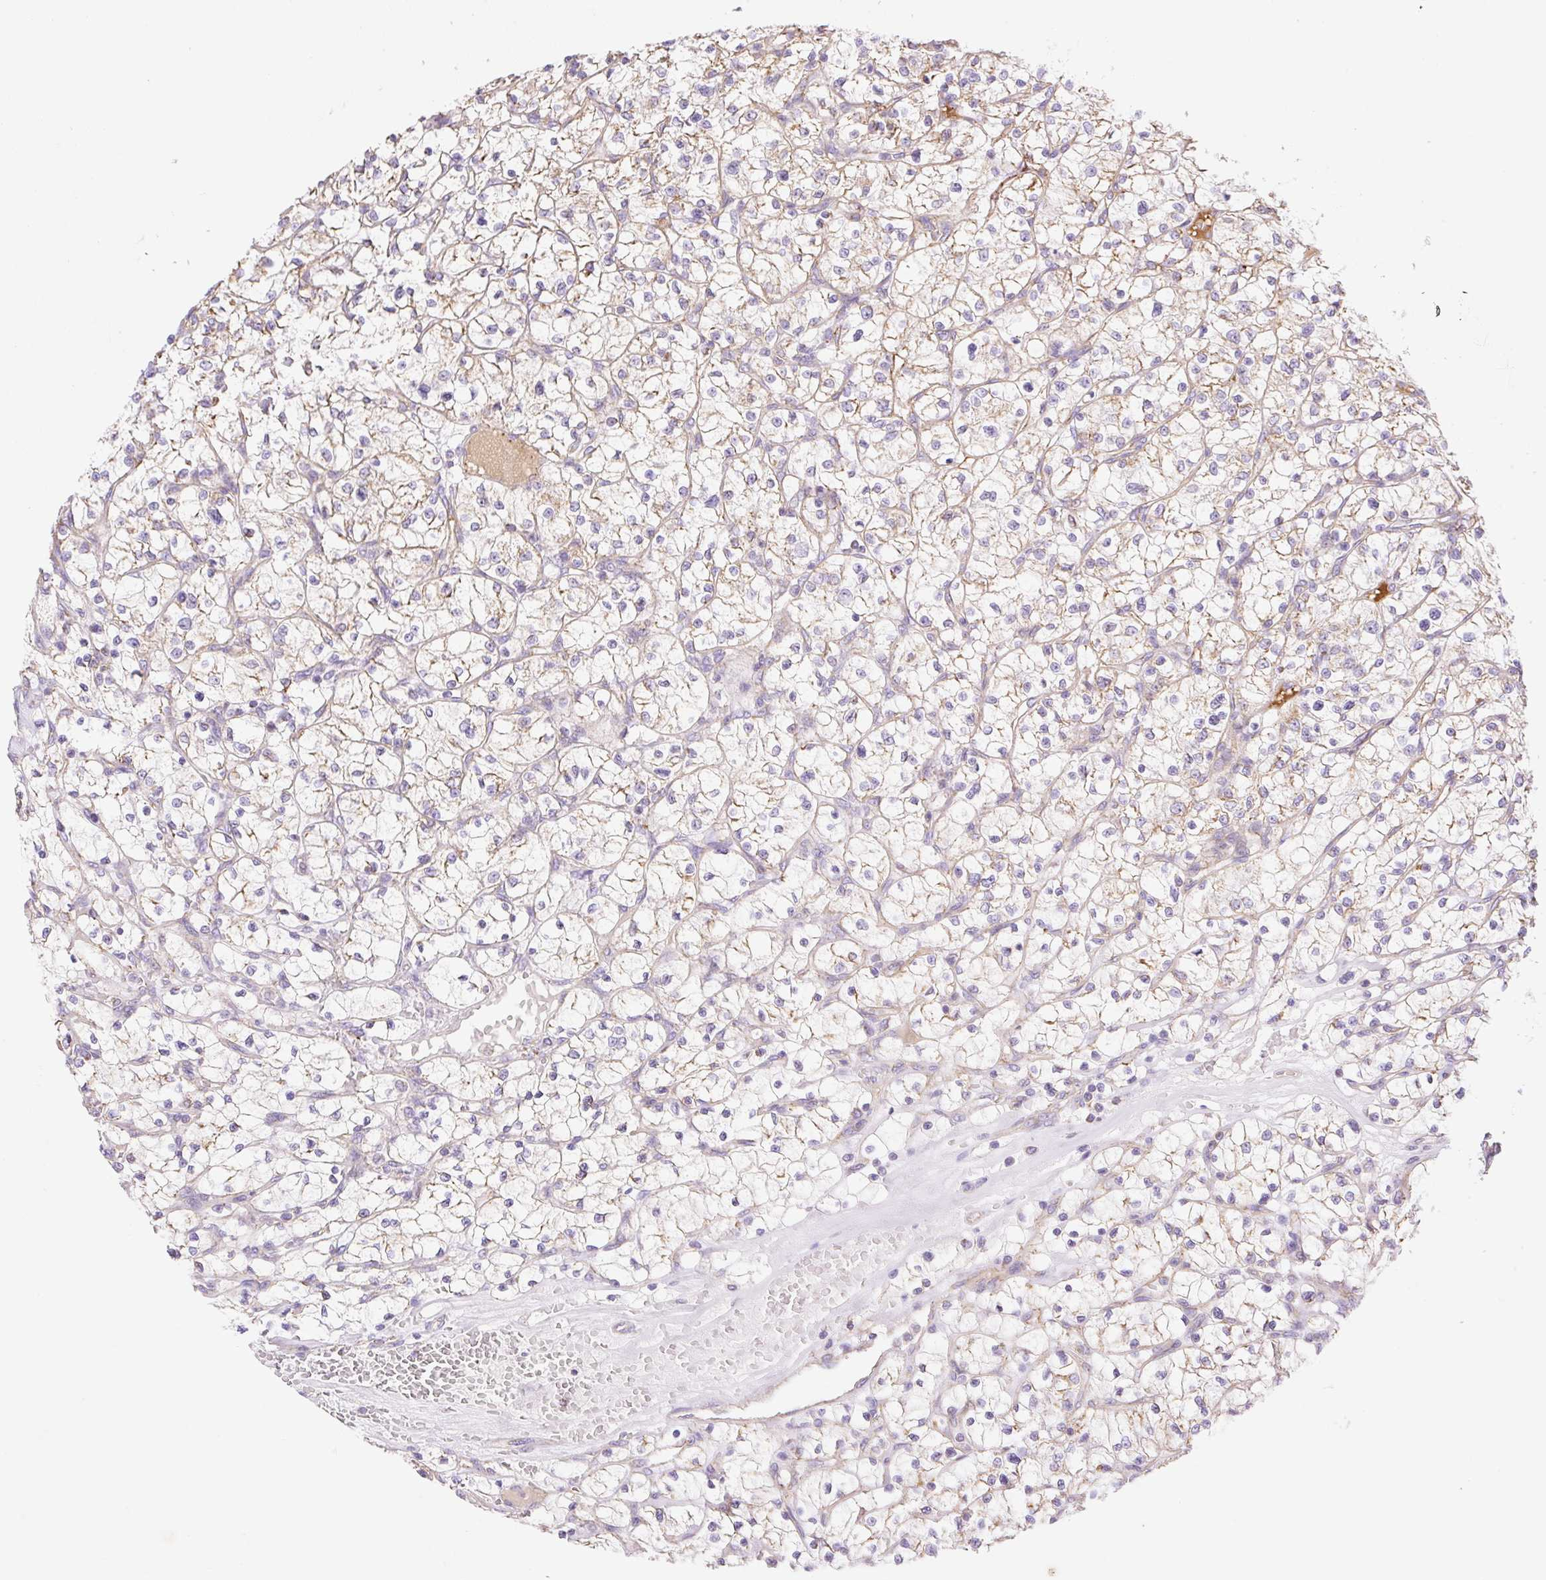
{"staining": {"intensity": "weak", "quantity": "25%-75%", "location": "cytoplasmic/membranous"}, "tissue": "renal cancer", "cell_type": "Tumor cells", "image_type": "cancer", "snomed": [{"axis": "morphology", "description": "Adenocarcinoma, NOS"}, {"axis": "topography", "description": "Kidney"}], "caption": "An immunohistochemistry (IHC) photomicrograph of neoplastic tissue is shown. Protein staining in brown labels weak cytoplasmic/membranous positivity in renal cancer within tumor cells.", "gene": "ESAM", "patient": {"sex": "female", "age": 64}}